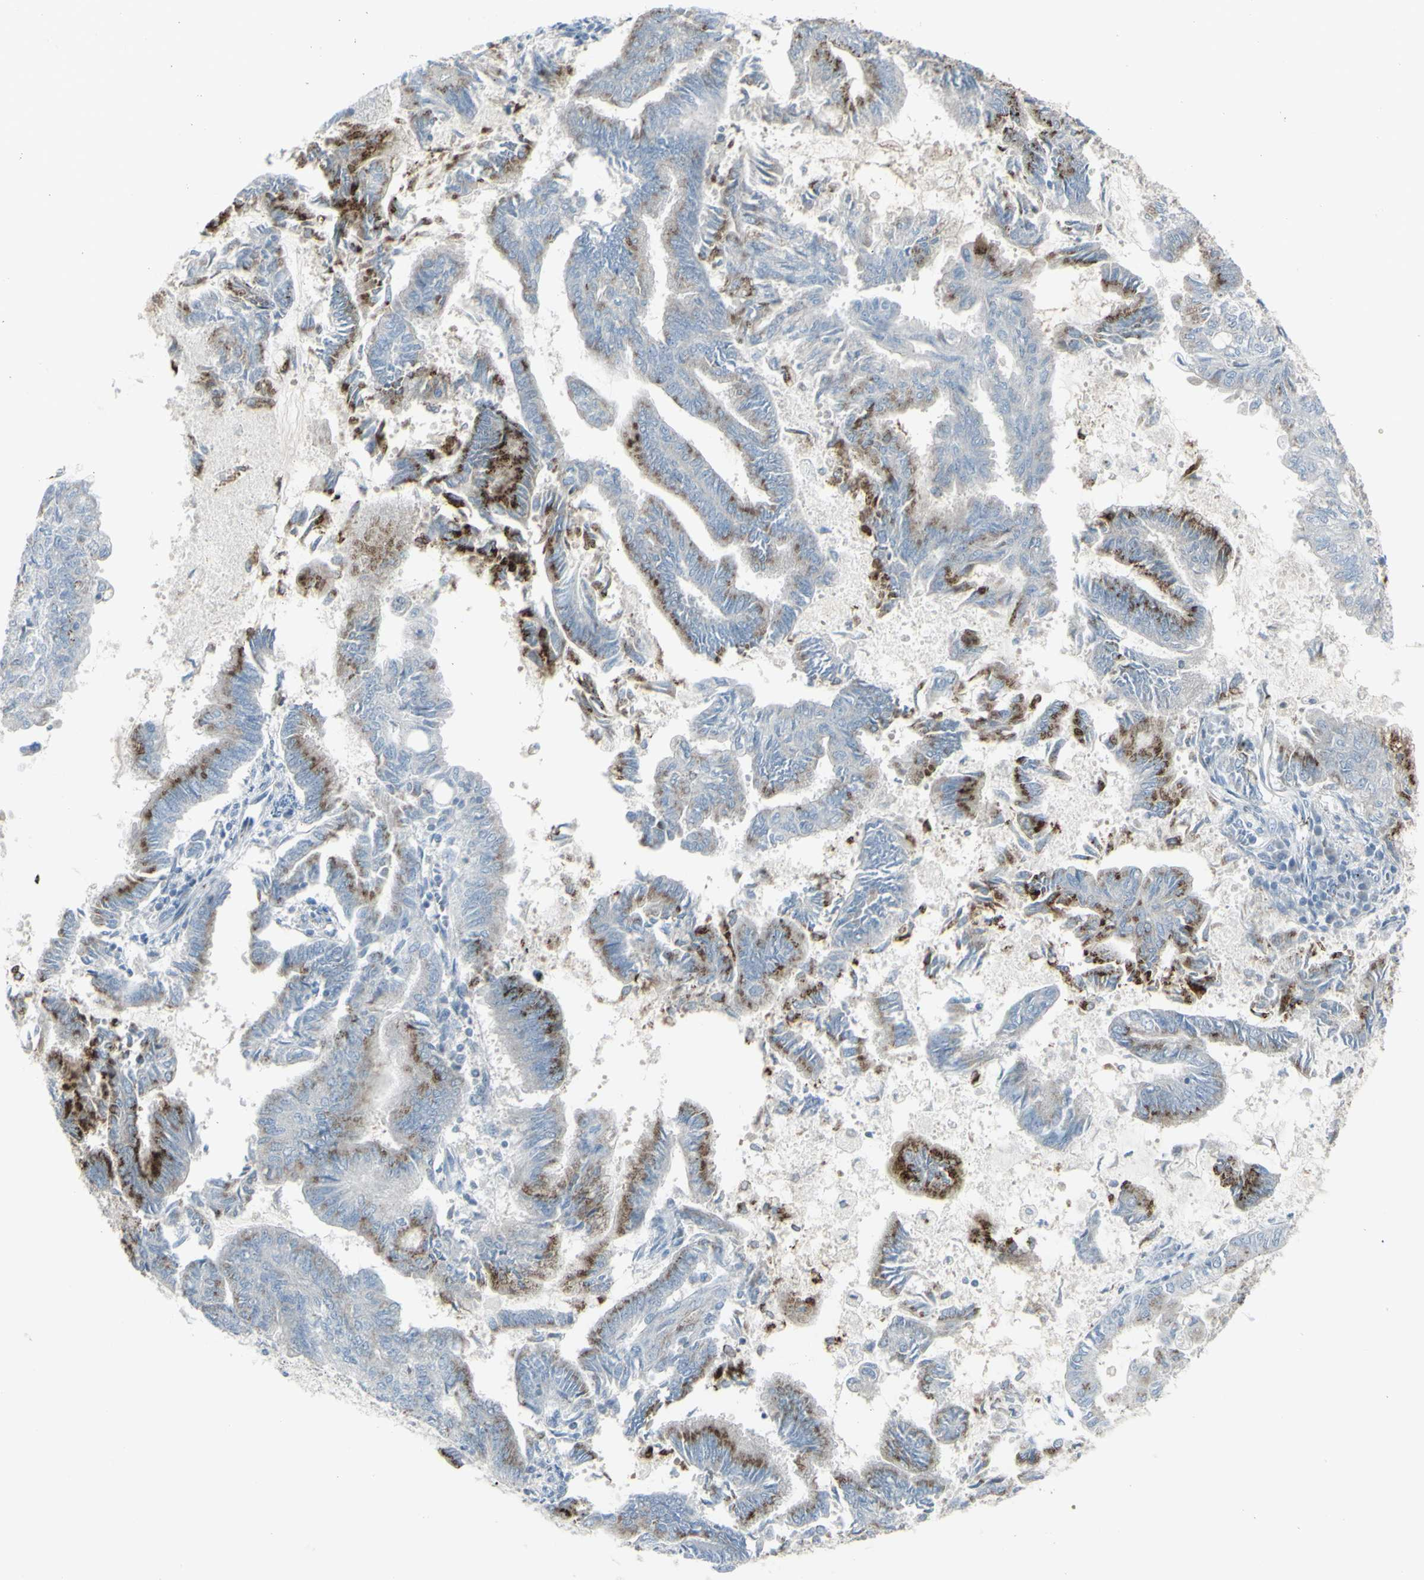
{"staining": {"intensity": "moderate", "quantity": "25%-75%", "location": "cytoplasmic/membranous"}, "tissue": "endometrial cancer", "cell_type": "Tumor cells", "image_type": "cancer", "snomed": [{"axis": "morphology", "description": "Adenocarcinoma, NOS"}, {"axis": "topography", "description": "Endometrium"}], "caption": "Tumor cells show medium levels of moderate cytoplasmic/membranous positivity in about 25%-75% of cells in endometrial cancer (adenocarcinoma).", "gene": "GALNT6", "patient": {"sex": "female", "age": 86}}